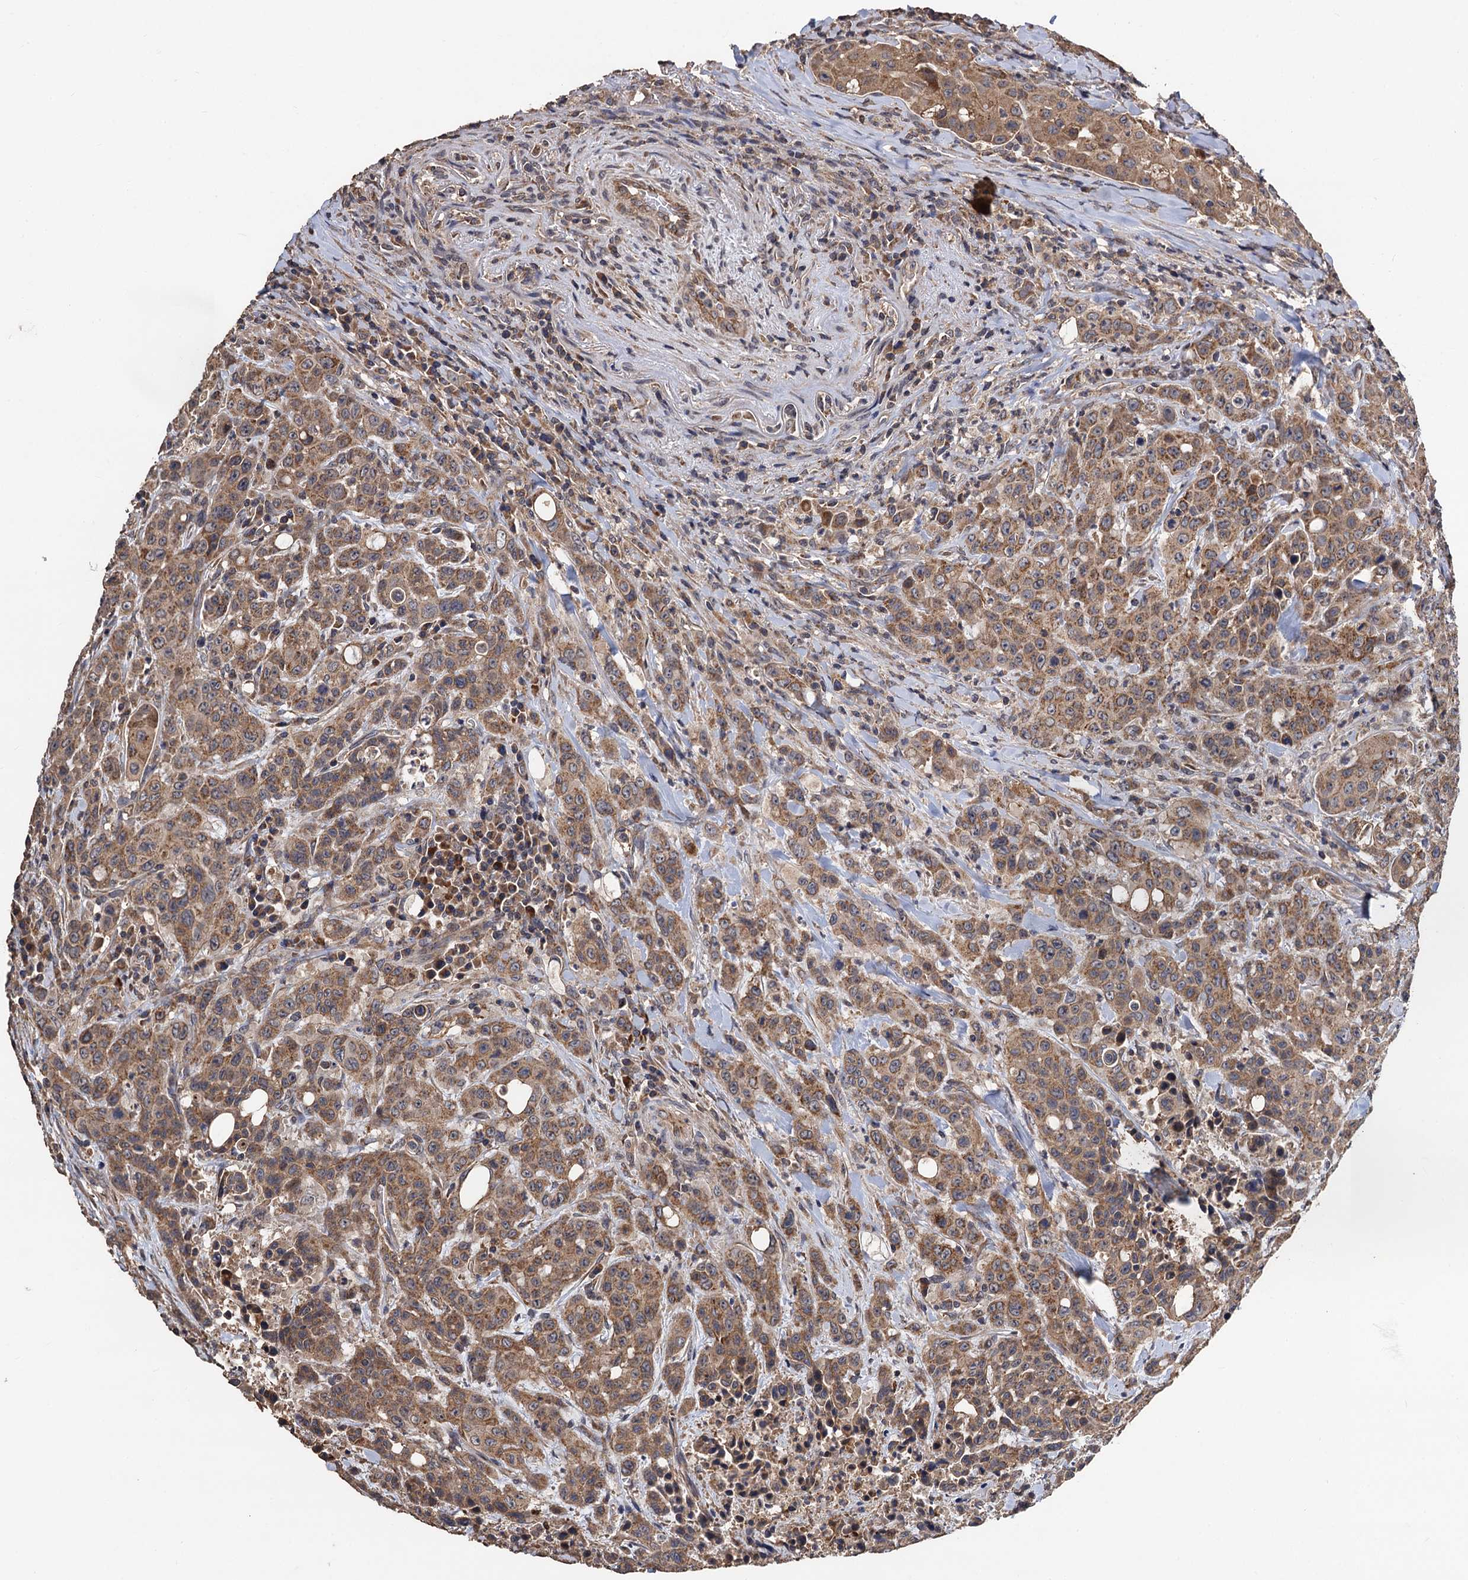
{"staining": {"intensity": "moderate", "quantity": ">75%", "location": "cytoplasmic/membranous"}, "tissue": "colorectal cancer", "cell_type": "Tumor cells", "image_type": "cancer", "snomed": [{"axis": "morphology", "description": "Adenocarcinoma, NOS"}, {"axis": "topography", "description": "Colon"}], "caption": "Immunohistochemical staining of human colorectal cancer (adenocarcinoma) demonstrates moderate cytoplasmic/membranous protein positivity in about >75% of tumor cells.", "gene": "PPTC7", "patient": {"sex": "male", "age": 62}}